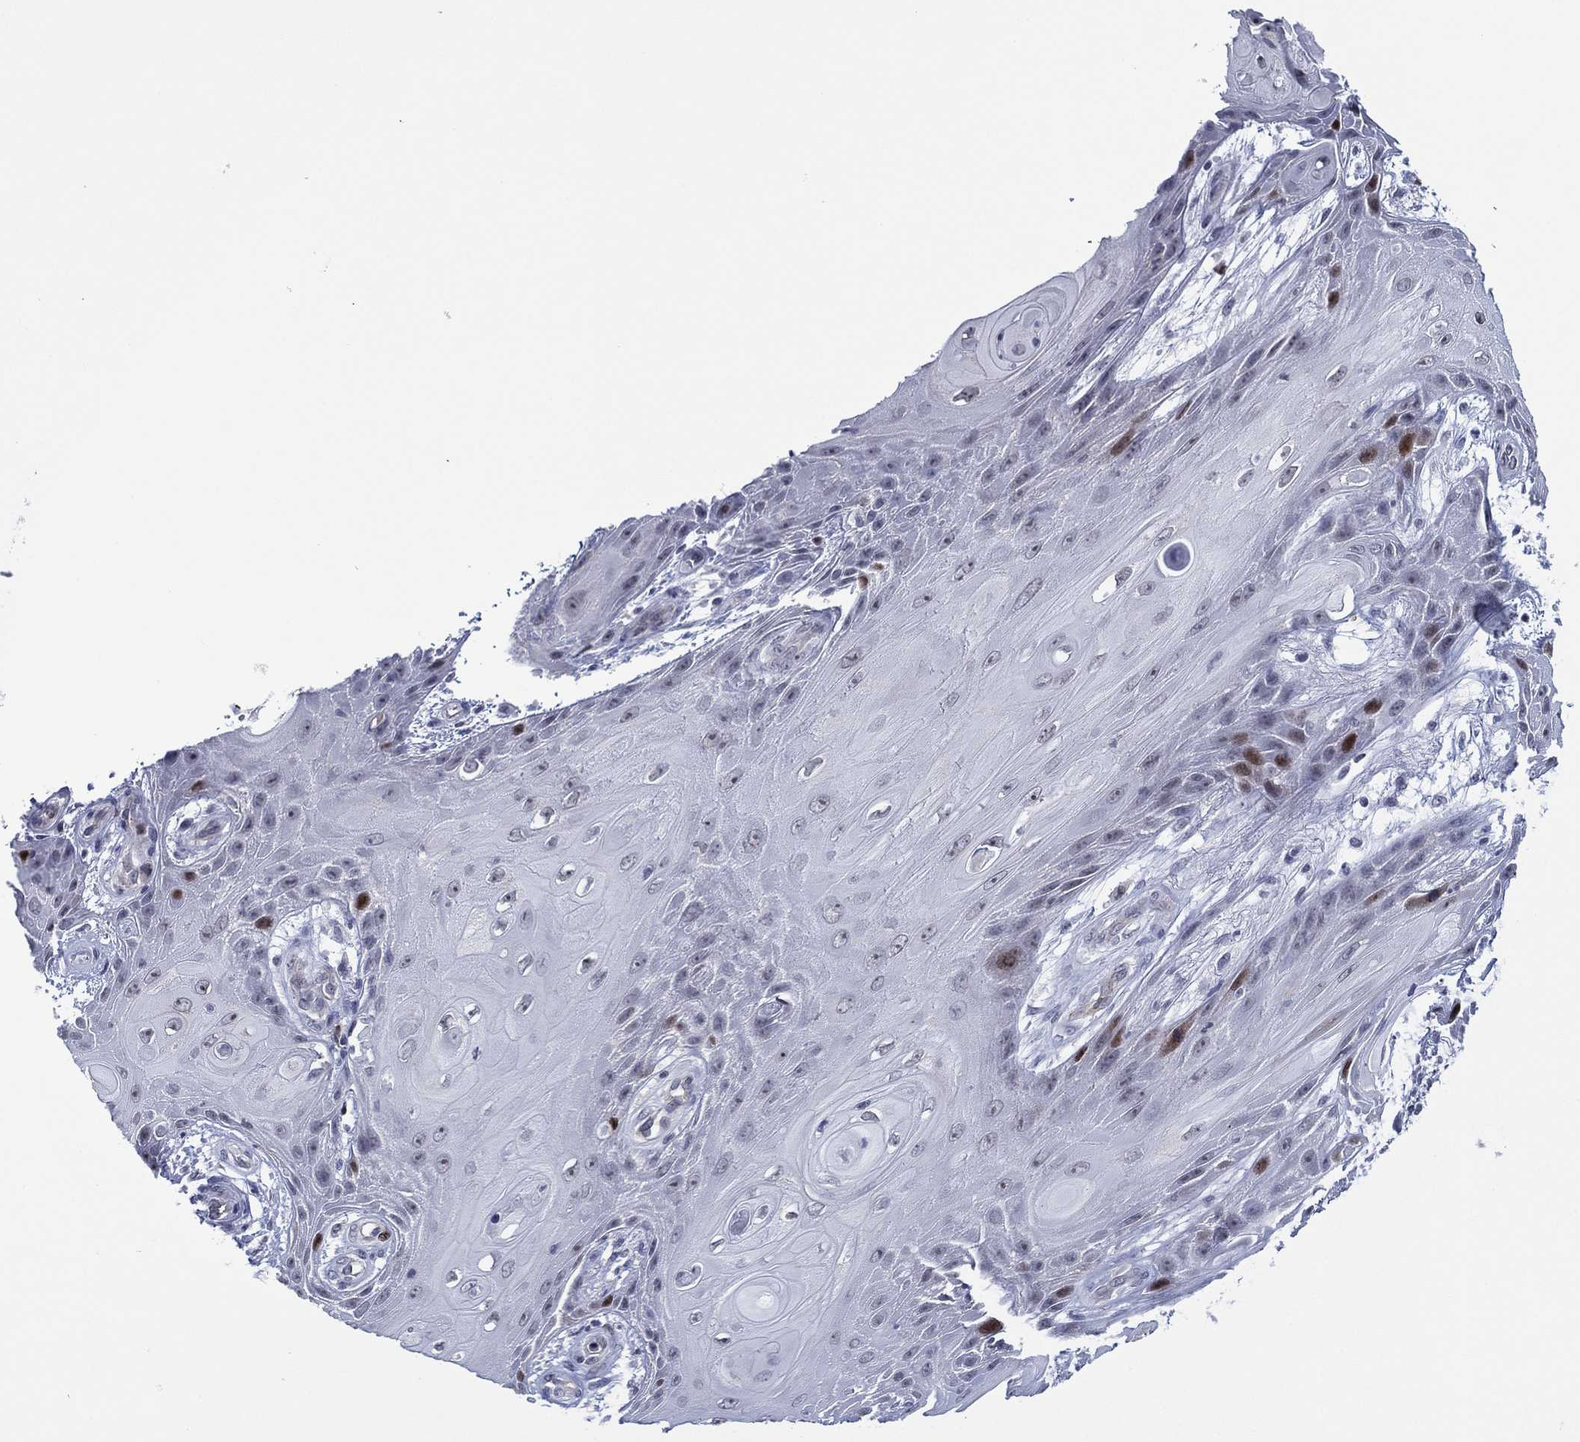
{"staining": {"intensity": "strong", "quantity": "<25%", "location": "nuclear"}, "tissue": "skin cancer", "cell_type": "Tumor cells", "image_type": "cancer", "snomed": [{"axis": "morphology", "description": "Squamous cell carcinoma, NOS"}, {"axis": "topography", "description": "Skin"}], "caption": "Skin cancer tissue shows strong nuclear expression in about <25% of tumor cells, visualized by immunohistochemistry. (DAB (3,3'-diaminobenzidine) IHC with brightfield microscopy, high magnification).", "gene": "GATA6", "patient": {"sex": "male", "age": 62}}